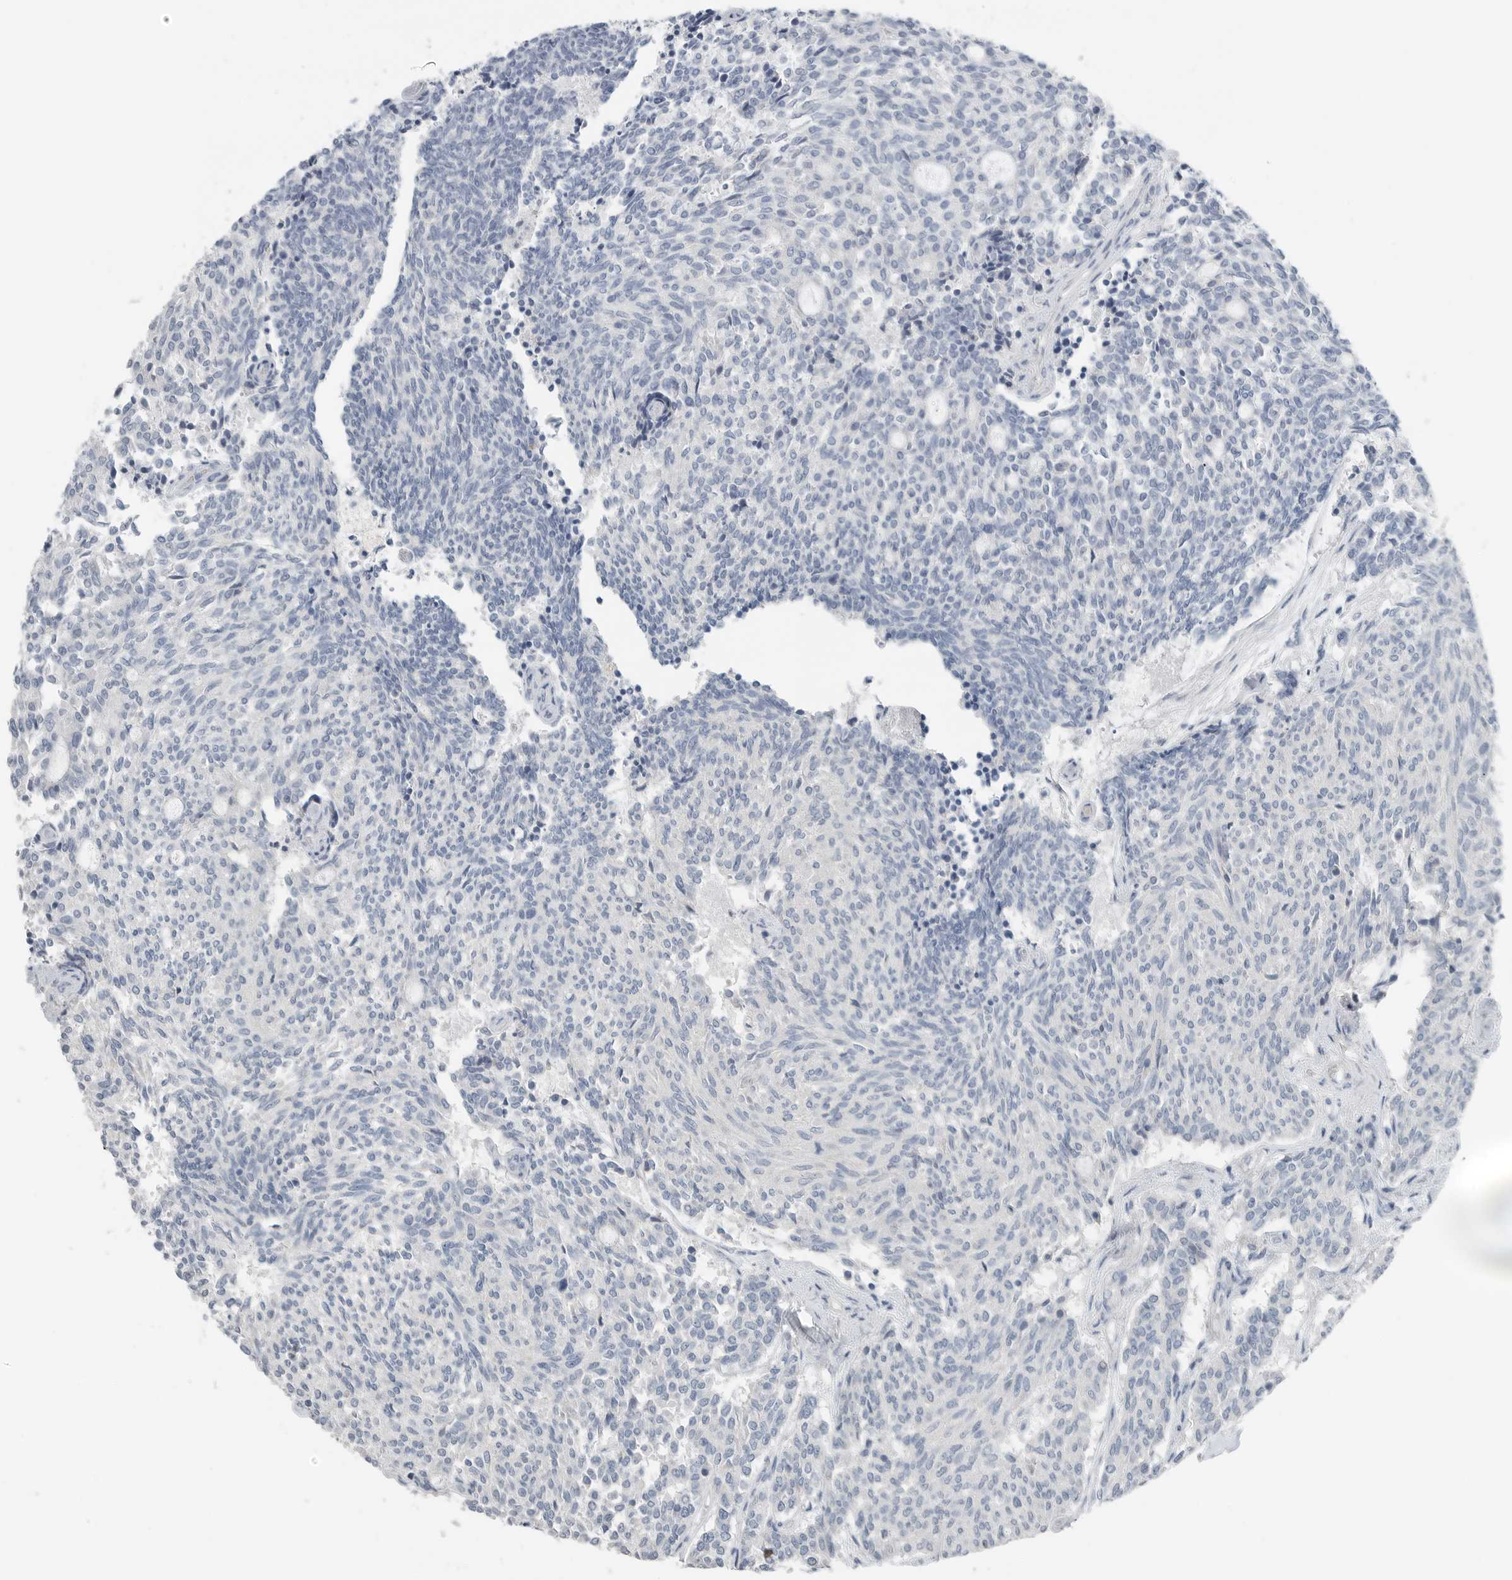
{"staining": {"intensity": "negative", "quantity": "none", "location": "none"}, "tissue": "carcinoid", "cell_type": "Tumor cells", "image_type": "cancer", "snomed": [{"axis": "morphology", "description": "Carcinoid, malignant, NOS"}, {"axis": "topography", "description": "Pancreas"}], "caption": "Immunohistochemical staining of human carcinoid displays no significant expression in tumor cells.", "gene": "SERPINB7", "patient": {"sex": "female", "age": 54}}